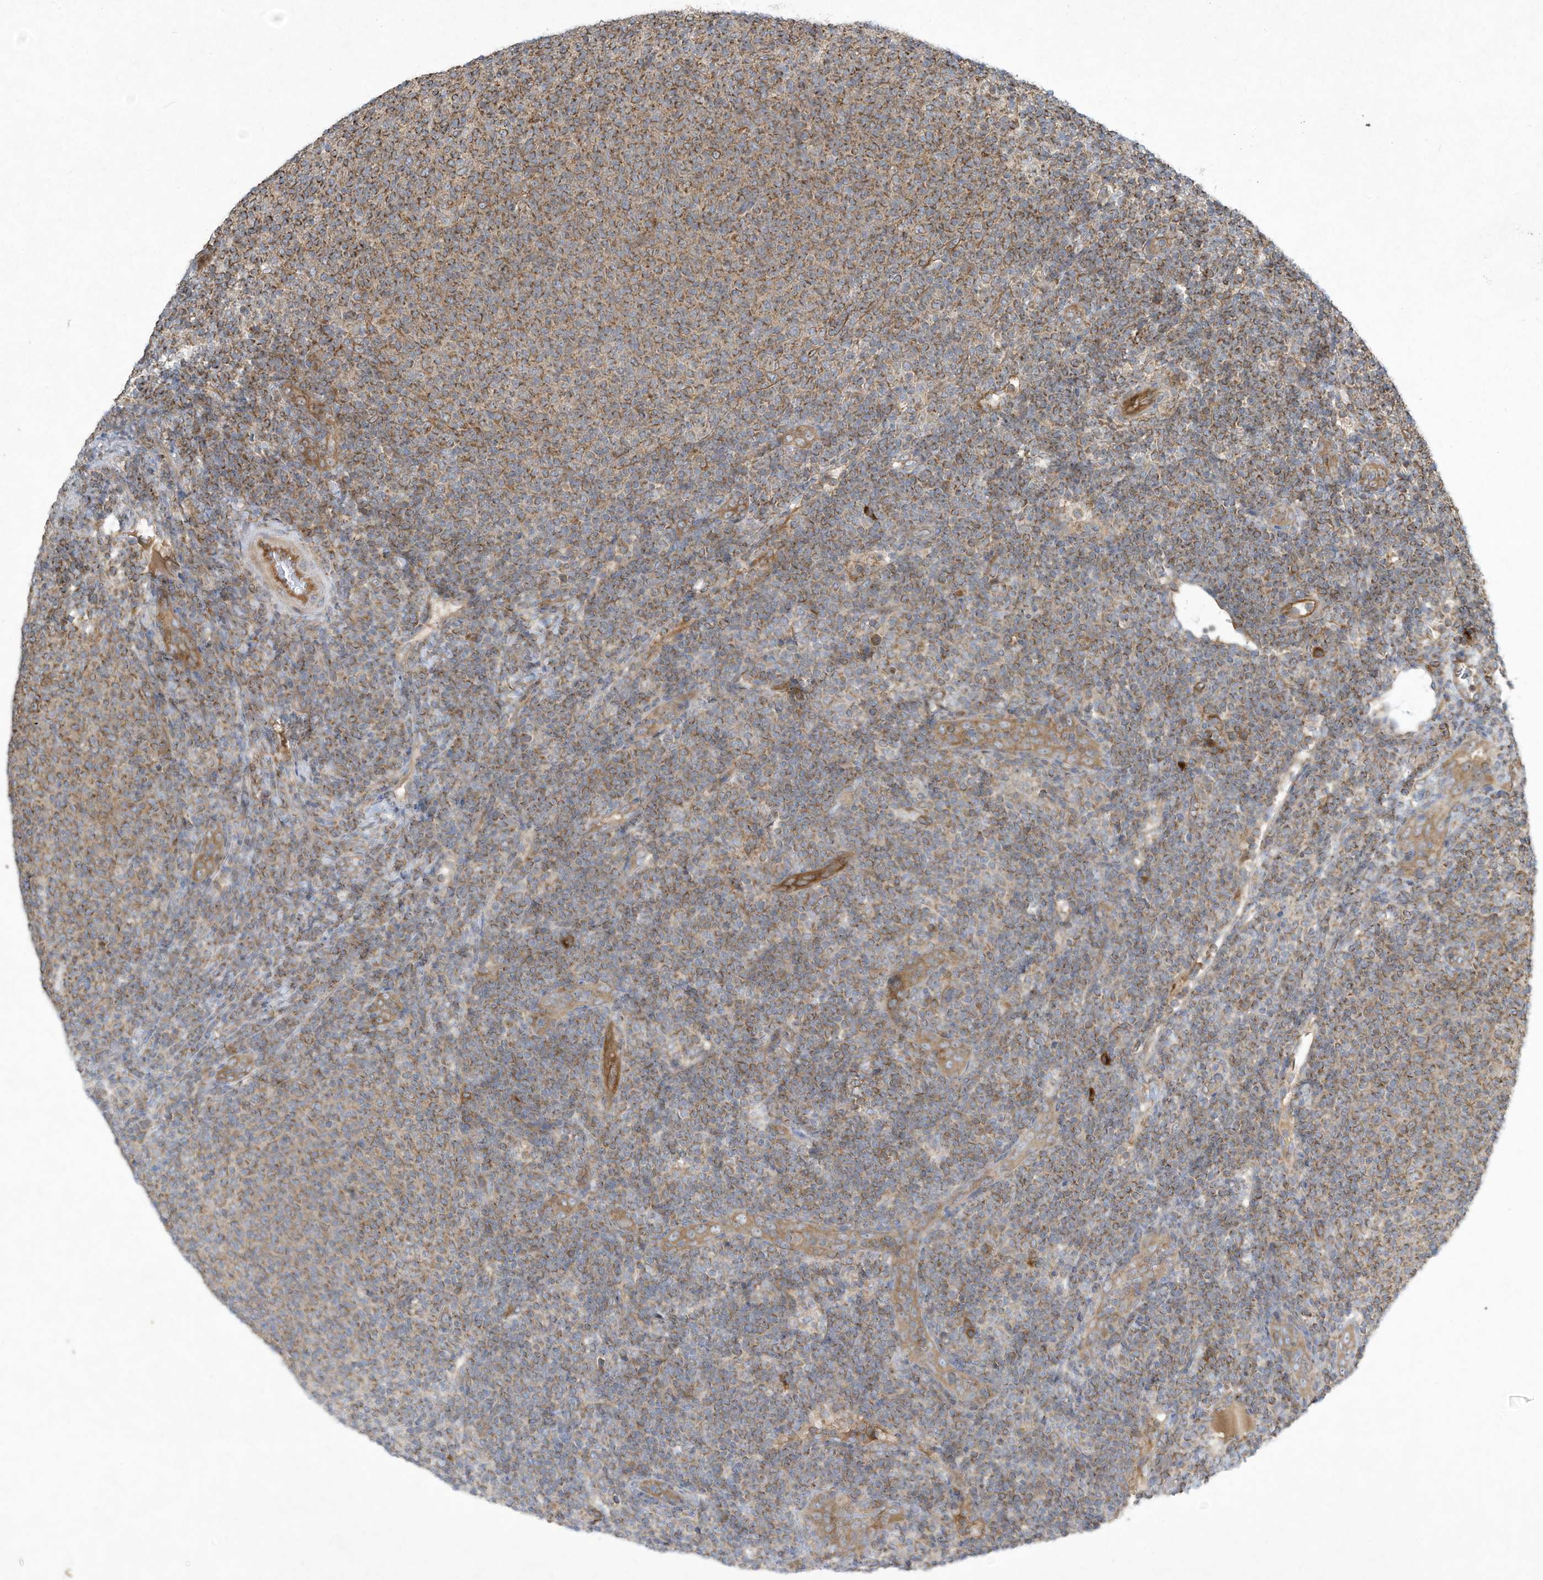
{"staining": {"intensity": "moderate", "quantity": "25%-75%", "location": "cytoplasmic/membranous"}, "tissue": "lymphoma", "cell_type": "Tumor cells", "image_type": "cancer", "snomed": [{"axis": "morphology", "description": "Malignant lymphoma, non-Hodgkin's type, Low grade"}, {"axis": "topography", "description": "Lymph node"}], "caption": "Tumor cells display medium levels of moderate cytoplasmic/membranous expression in approximately 25%-75% of cells in human low-grade malignant lymphoma, non-Hodgkin's type.", "gene": "SYNJ2", "patient": {"sex": "male", "age": 66}}